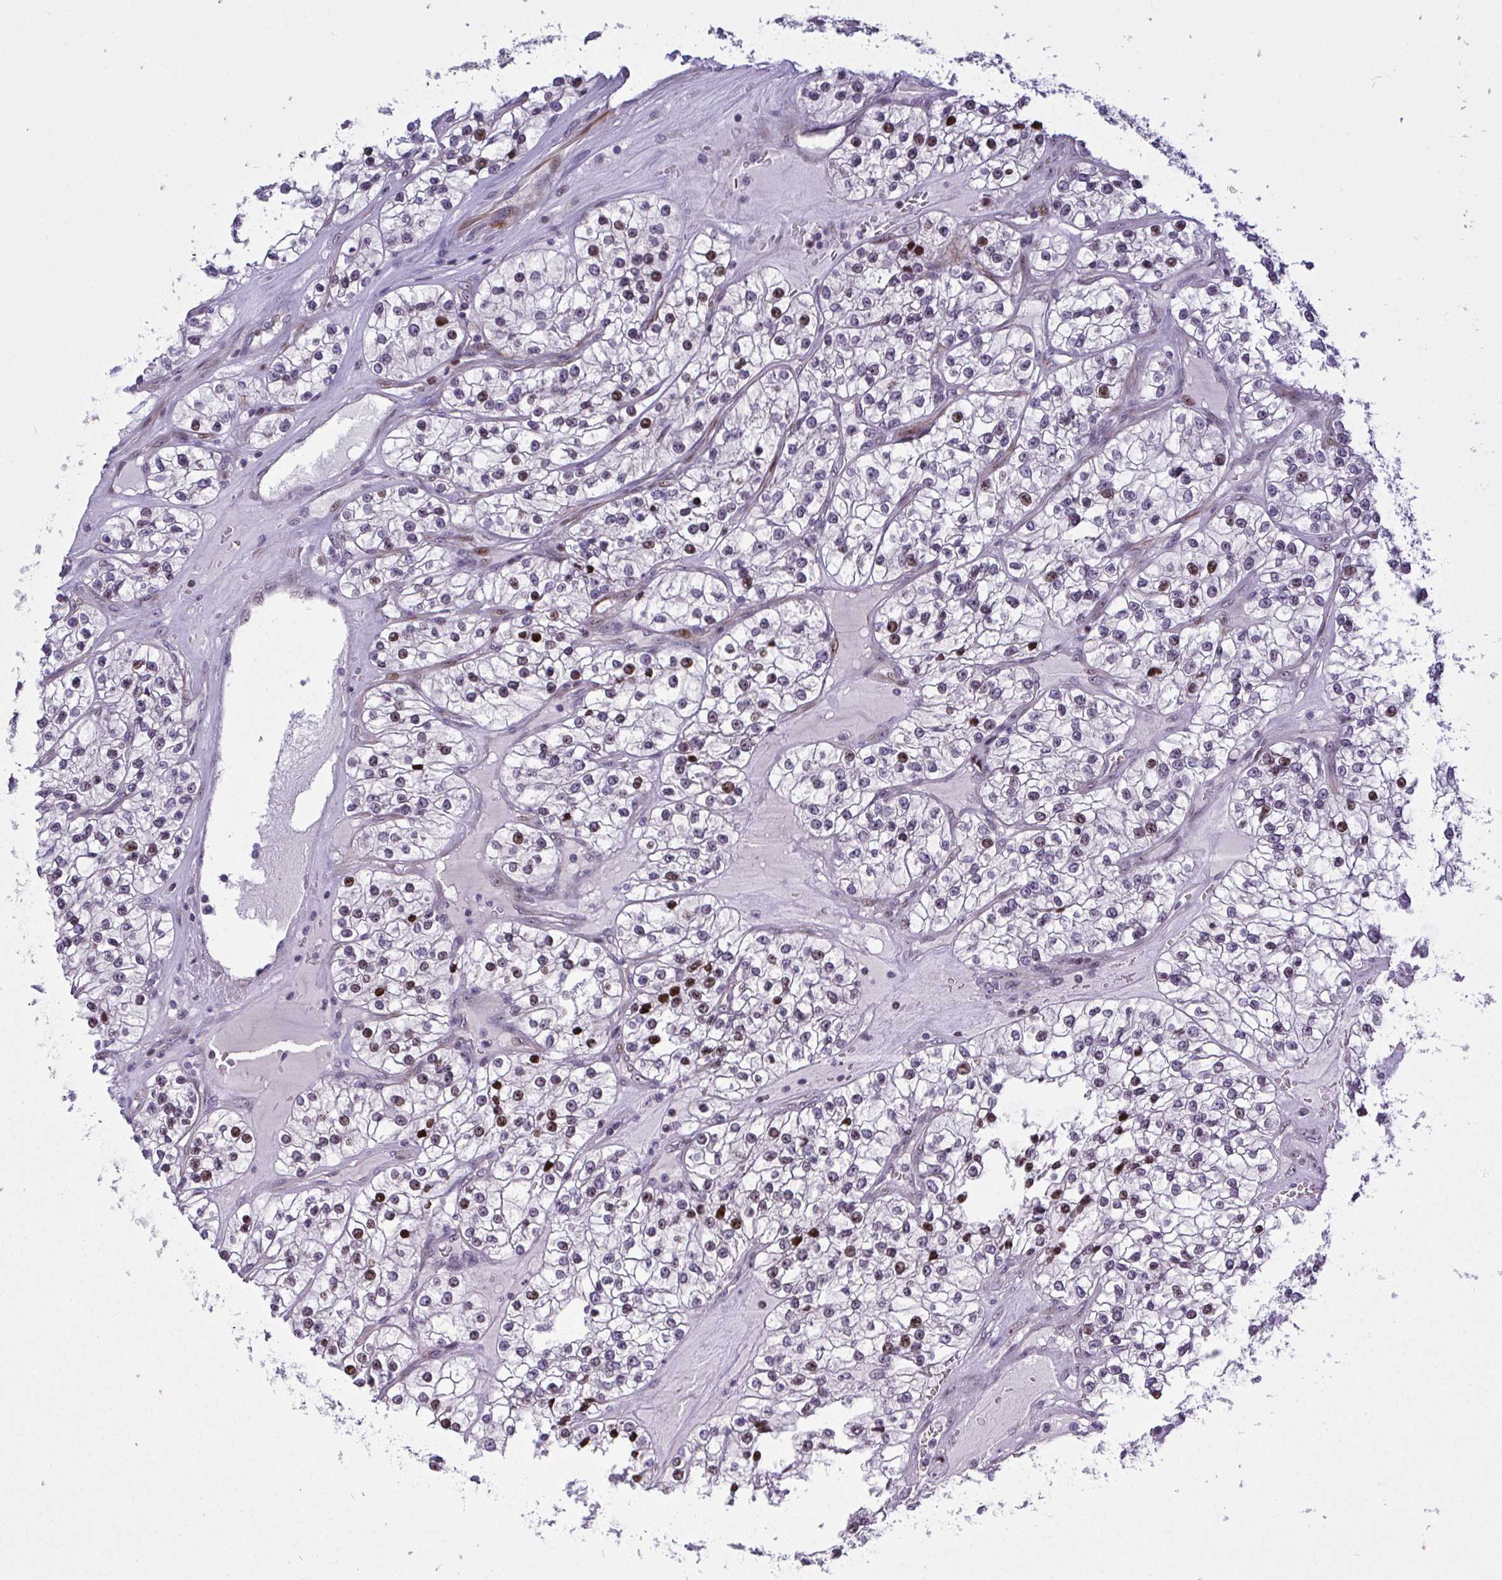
{"staining": {"intensity": "moderate", "quantity": "25%-75%", "location": "nuclear"}, "tissue": "renal cancer", "cell_type": "Tumor cells", "image_type": "cancer", "snomed": [{"axis": "morphology", "description": "Adenocarcinoma, NOS"}, {"axis": "topography", "description": "Kidney"}], "caption": "Protein positivity by IHC reveals moderate nuclear positivity in about 25%-75% of tumor cells in renal cancer (adenocarcinoma). (Stains: DAB in brown, nuclei in blue, Microscopy: brightfield microscopy at high magnification).", "gene": "PLPPR3", "patient": {"sex": "female", "age": 57}}